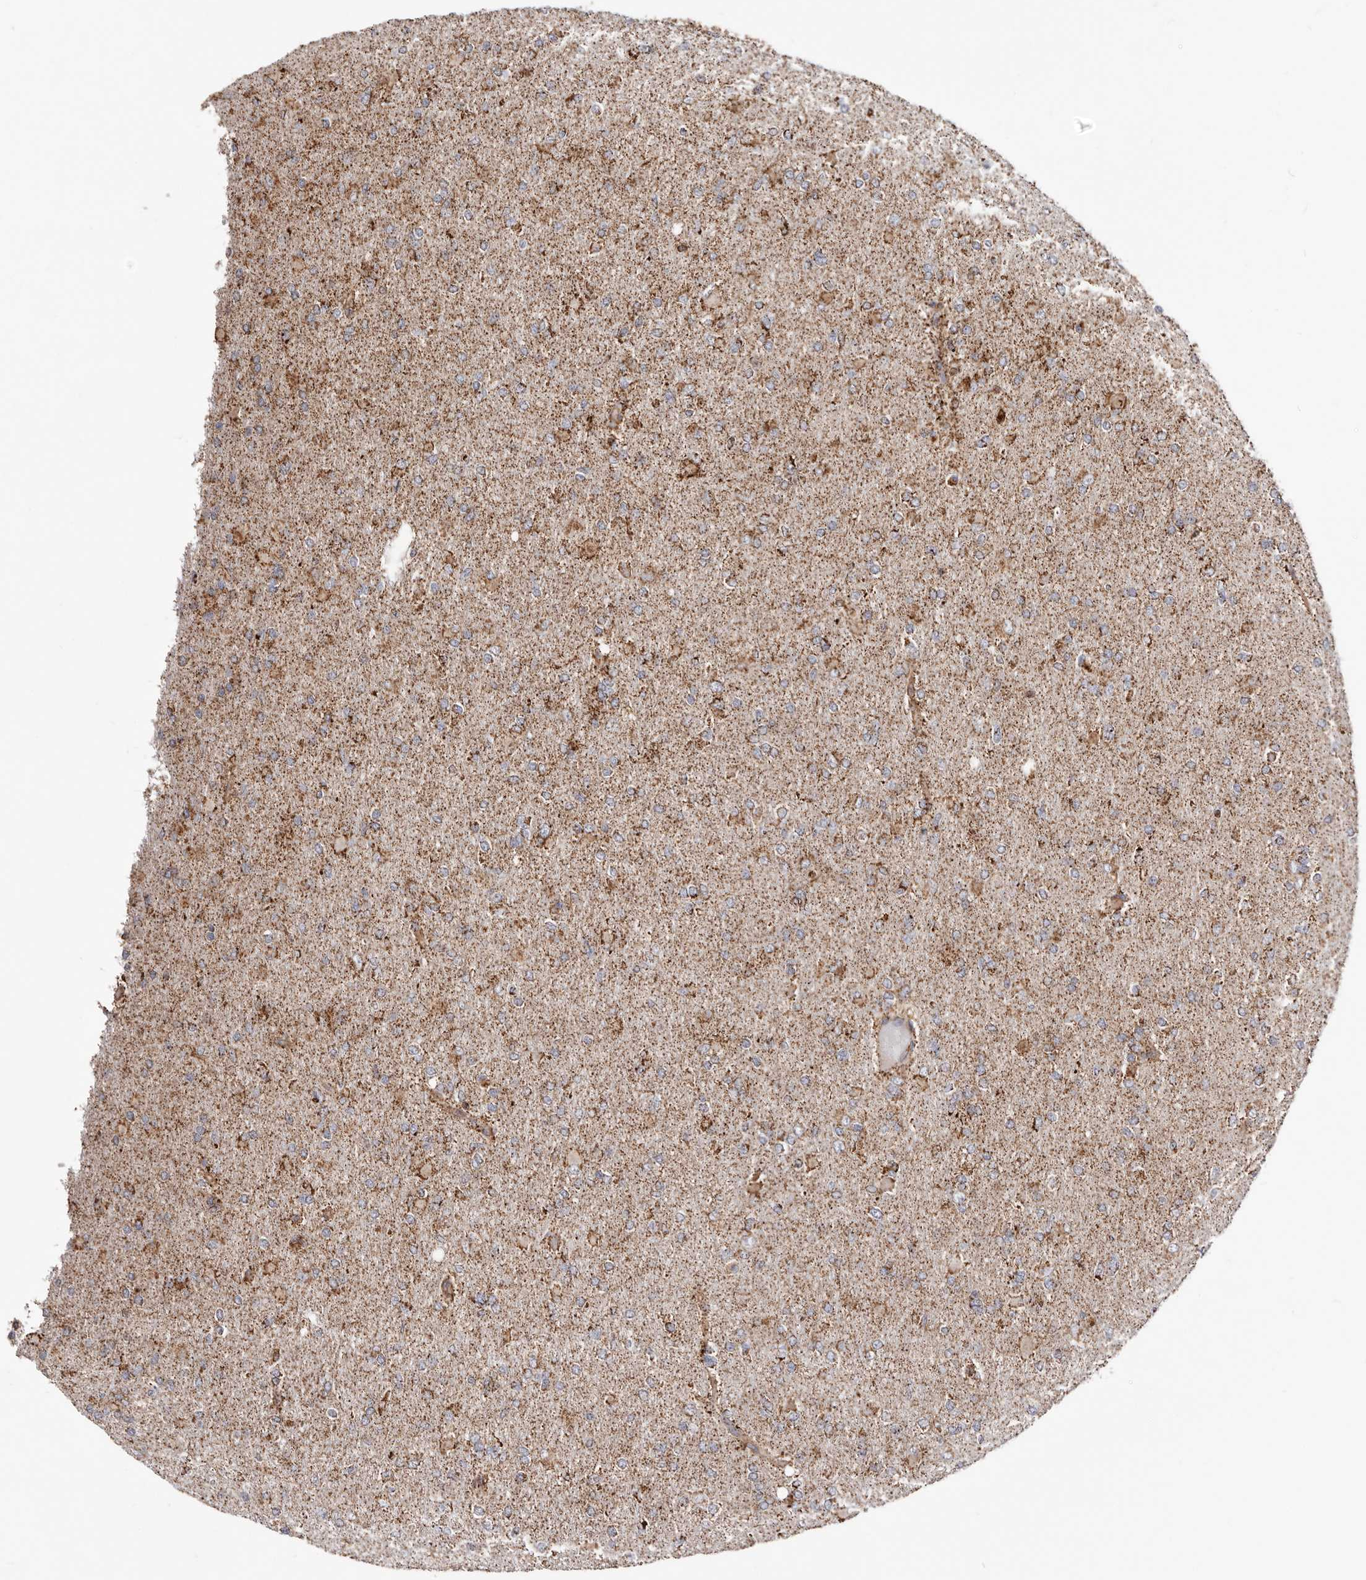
{"staining": {"intensity": "moderate", "quantity": "25%-75%", "location": "cytoplasmic/membranous"}, "tissue": "glioma", "cell_type": "Tumor cells", "image_type": "cancer", "snomed": [{"axis": "morphology", "description": "Glioma, malignant, High grade"}, {"axis": "topography", "description": "Cerebral cortex"}], "caption": "Immunohistochemical staining of malignant glioma (high-grade) displays moderate cytoplasmic/membranous protein staining in approximately 25%-75% of tumor cells. (Brightfield microscopy of DAB IHC at high magnification).", "gene": "PRKACB", "patient": {"sex": "female", "age": 36}}